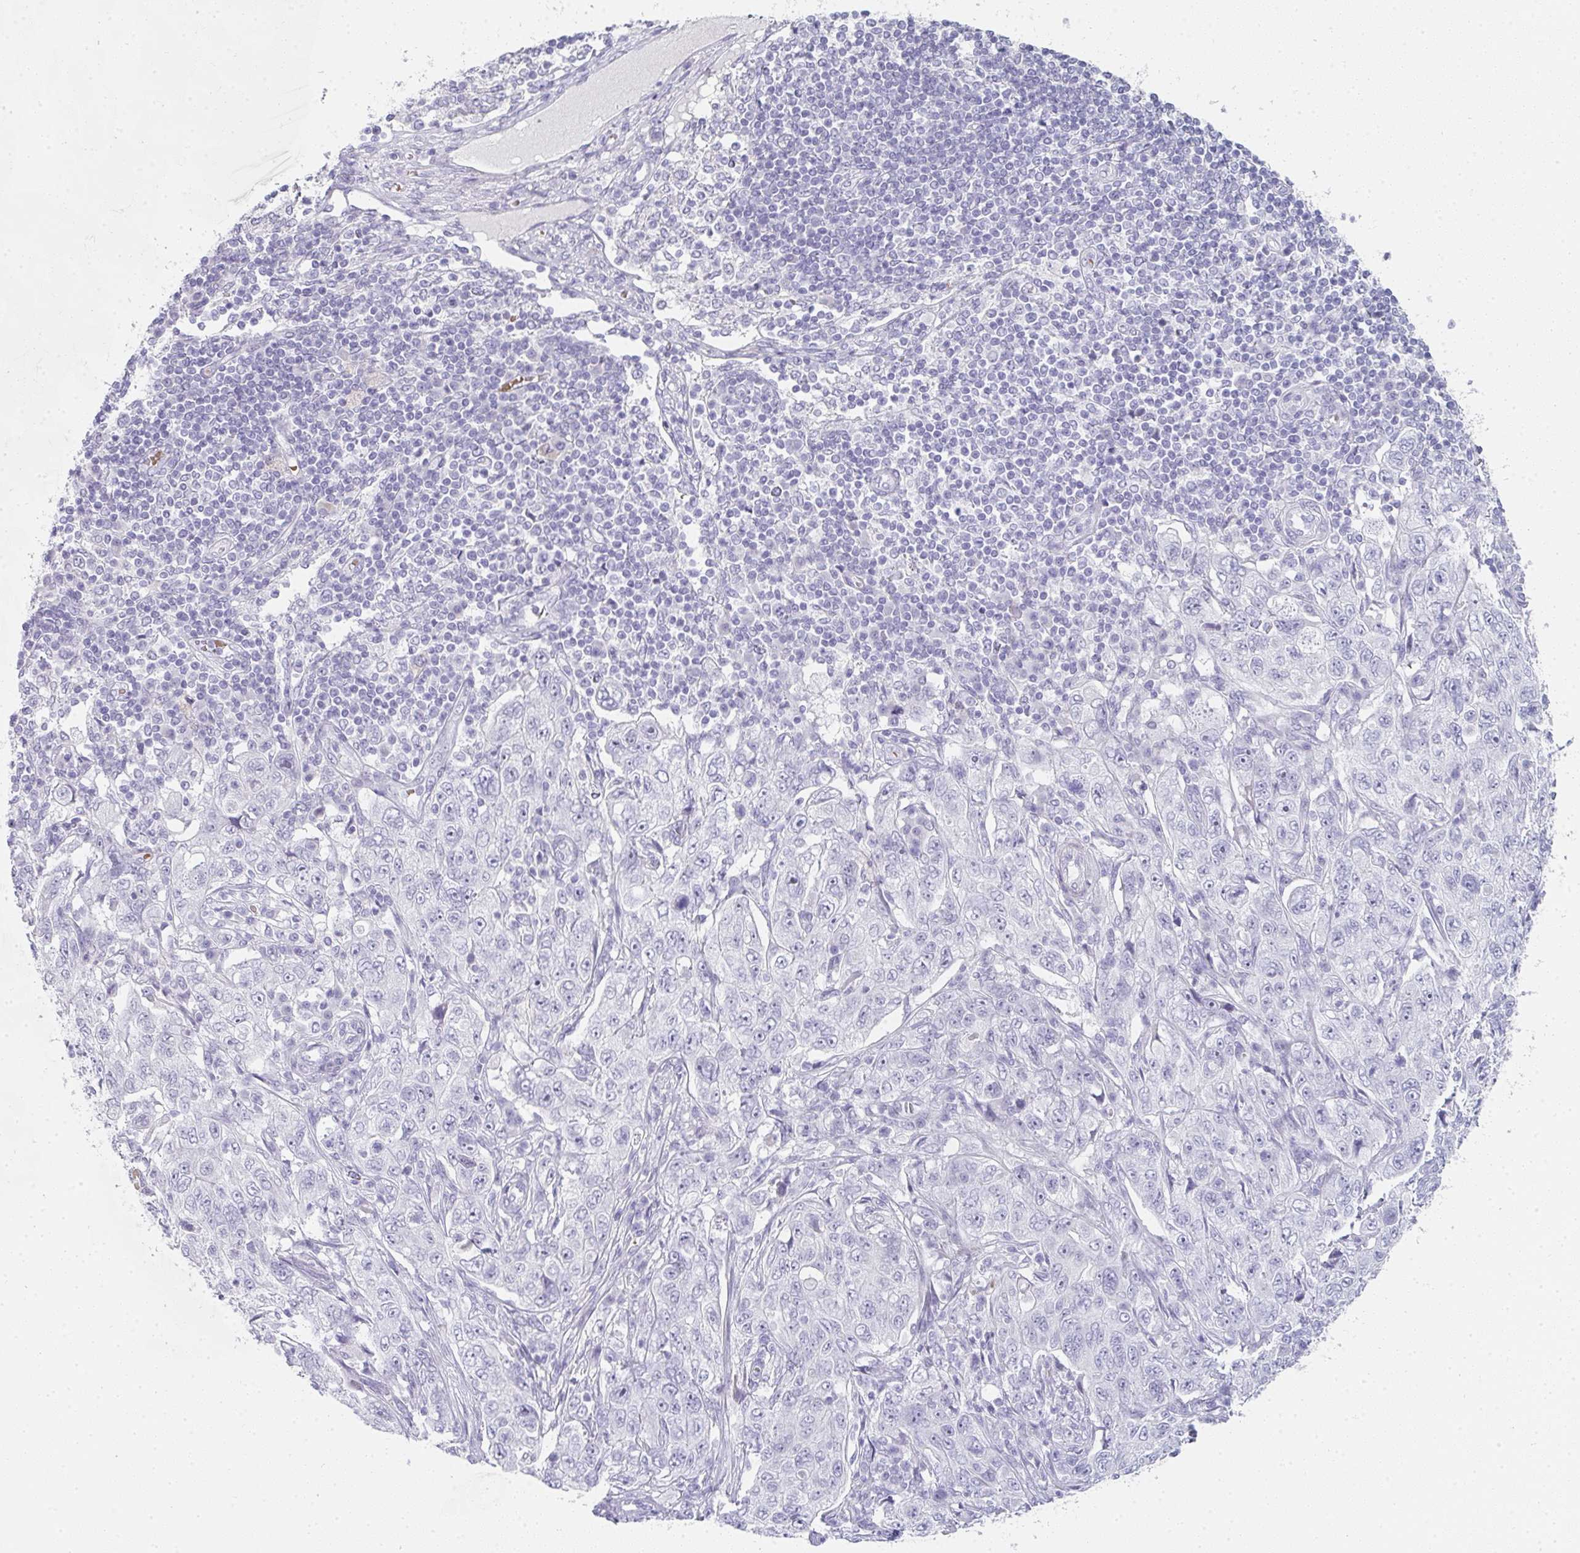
{"staining": {"intensity": "negative", "quantity": "none", "location": "none"}, "tissue": "pancreatic cancer", "cell_type": "Tumor cells", "image_type": "cancer", "snomed": [{"axis": "morphology", "description": "Adenocarcinoma, NOS"}, {"axis": "topography", "description": "Pancreas"}], "caption": "IHC photomicrograph of neoplastic tissue: pancreatic adenocarcinoma stained with DAB reveals no significant protein expression in tumor cells.", "gene": "NEU2", "patient": {"sex": "male", "age": 68}}